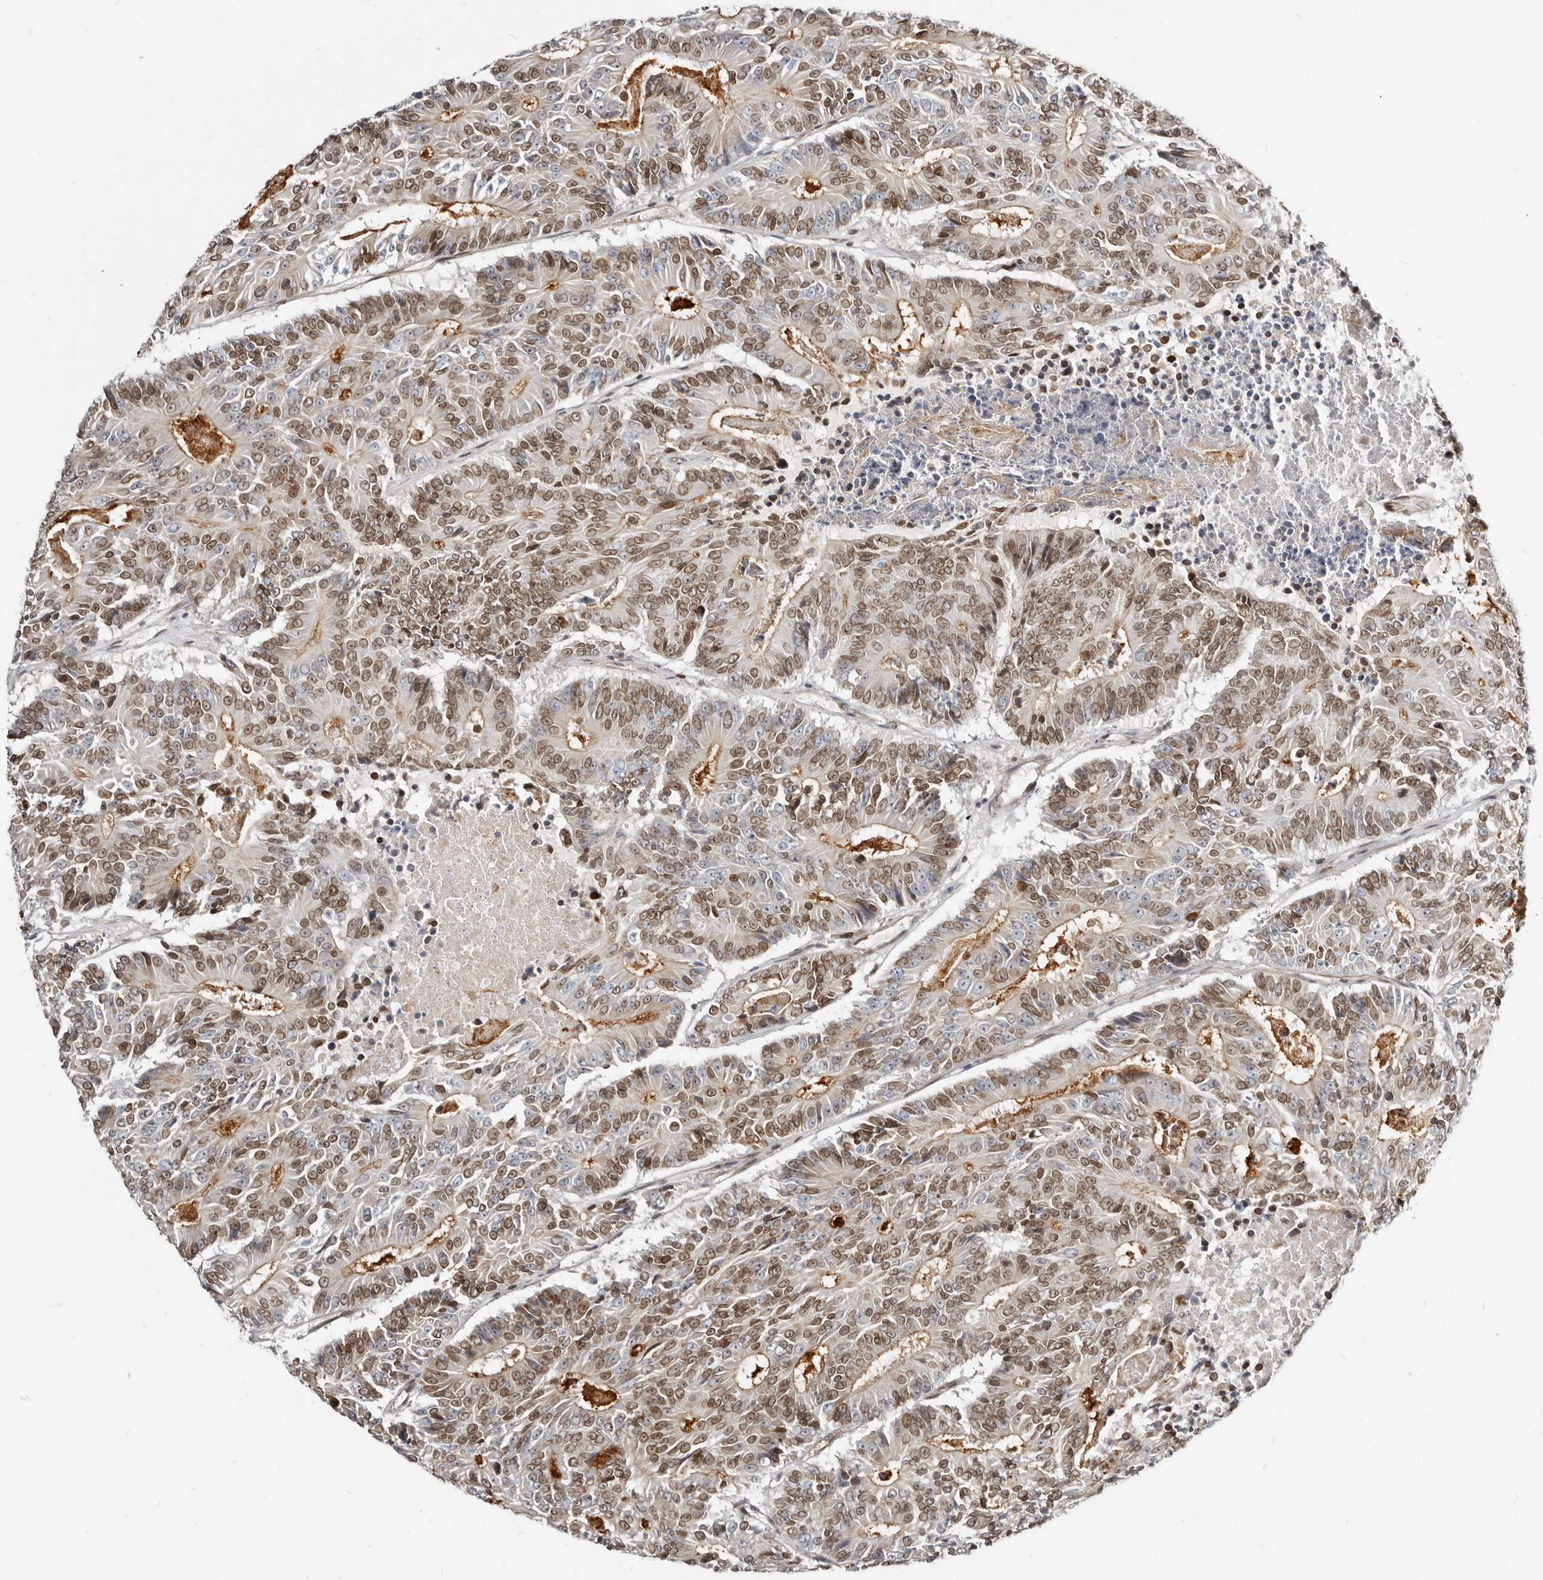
{"staining": {"intensity": "moderate", "quantity": ">75%", "location": "cytoplasmic/membranous,nuclear"}, "tissue": "colorectal cancer", "cell_type": "Tumor cells", "image_type": "cancer", "snomed": [{"axis": "morphology", "description": "Adenocarcinoma, NOS"}, {"axis": "topography", "description": "Colon"}], "caption": "Colorectal cancer stained with immunohistochemistry (IHC) displays moderate cytoplasmic/membranous and nuclear positivity in about >75% of tumor cells.", "gene": "NUP153", "patient": {"sex": "male", "age": 83}}